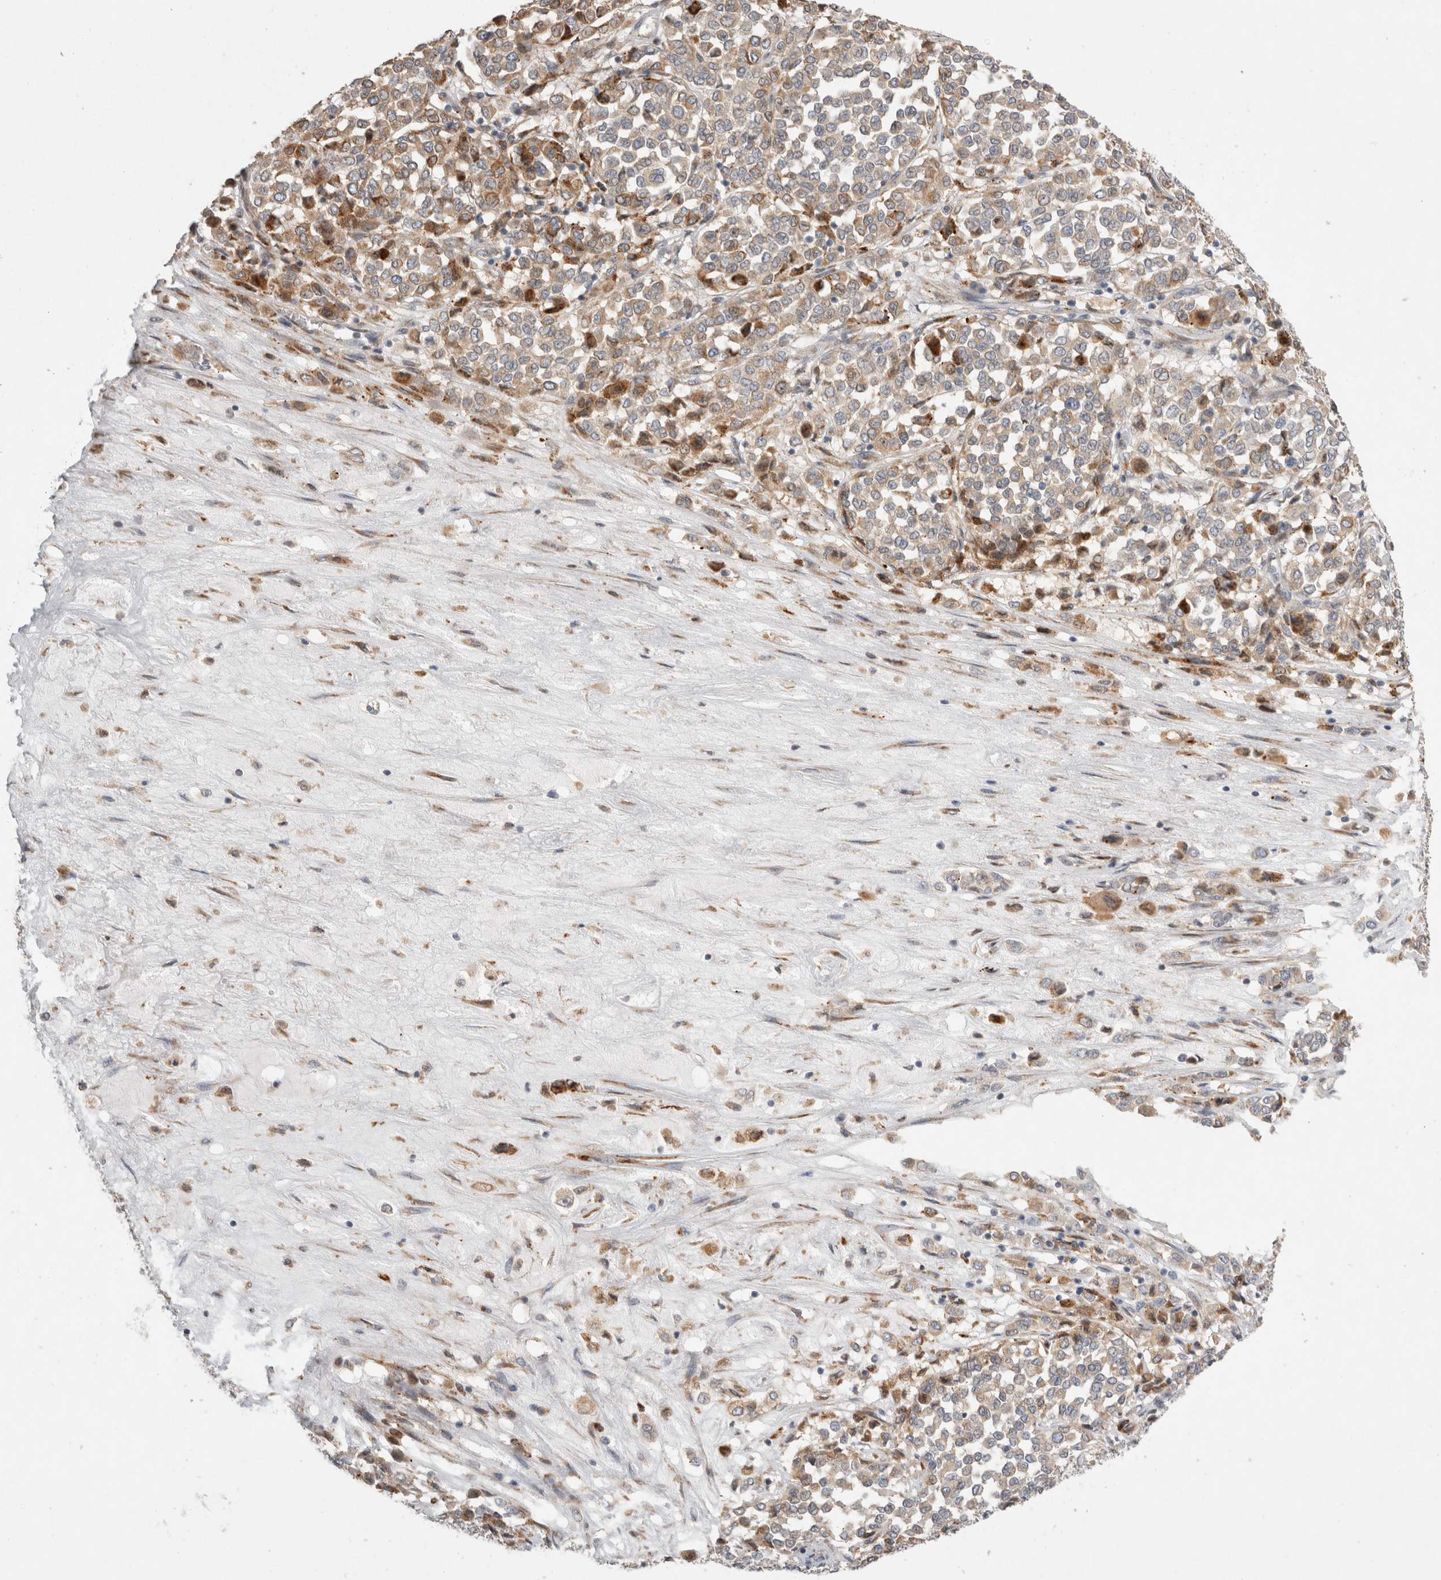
{"staining": {"intensity": "moderate", "quantity": "25%-75%", "location": "cytoplasmic/membranous"}, "tissue": "melanoma", "cell_type": "Tumor cells", "image_type": "cancer", "snomed": [{"axis": "morphology", "description": "Malignant melanoma, Metastatic site"}, {"axis": "topography", "description": "Pancreas"}], "caption": "DAB immunohistochemical staining of melanoma exhibits moderate cytoplasmic/membranous protein staining in about 25%-75% of tumor cells. The staining was performed using DAB to visualize the protein expression in brown, while the nuclei were stained in blue with hematoxylin (Magnification: 20x).", "gene": "TRMT9B", "patient": {"sex": "female", "age": 30}}